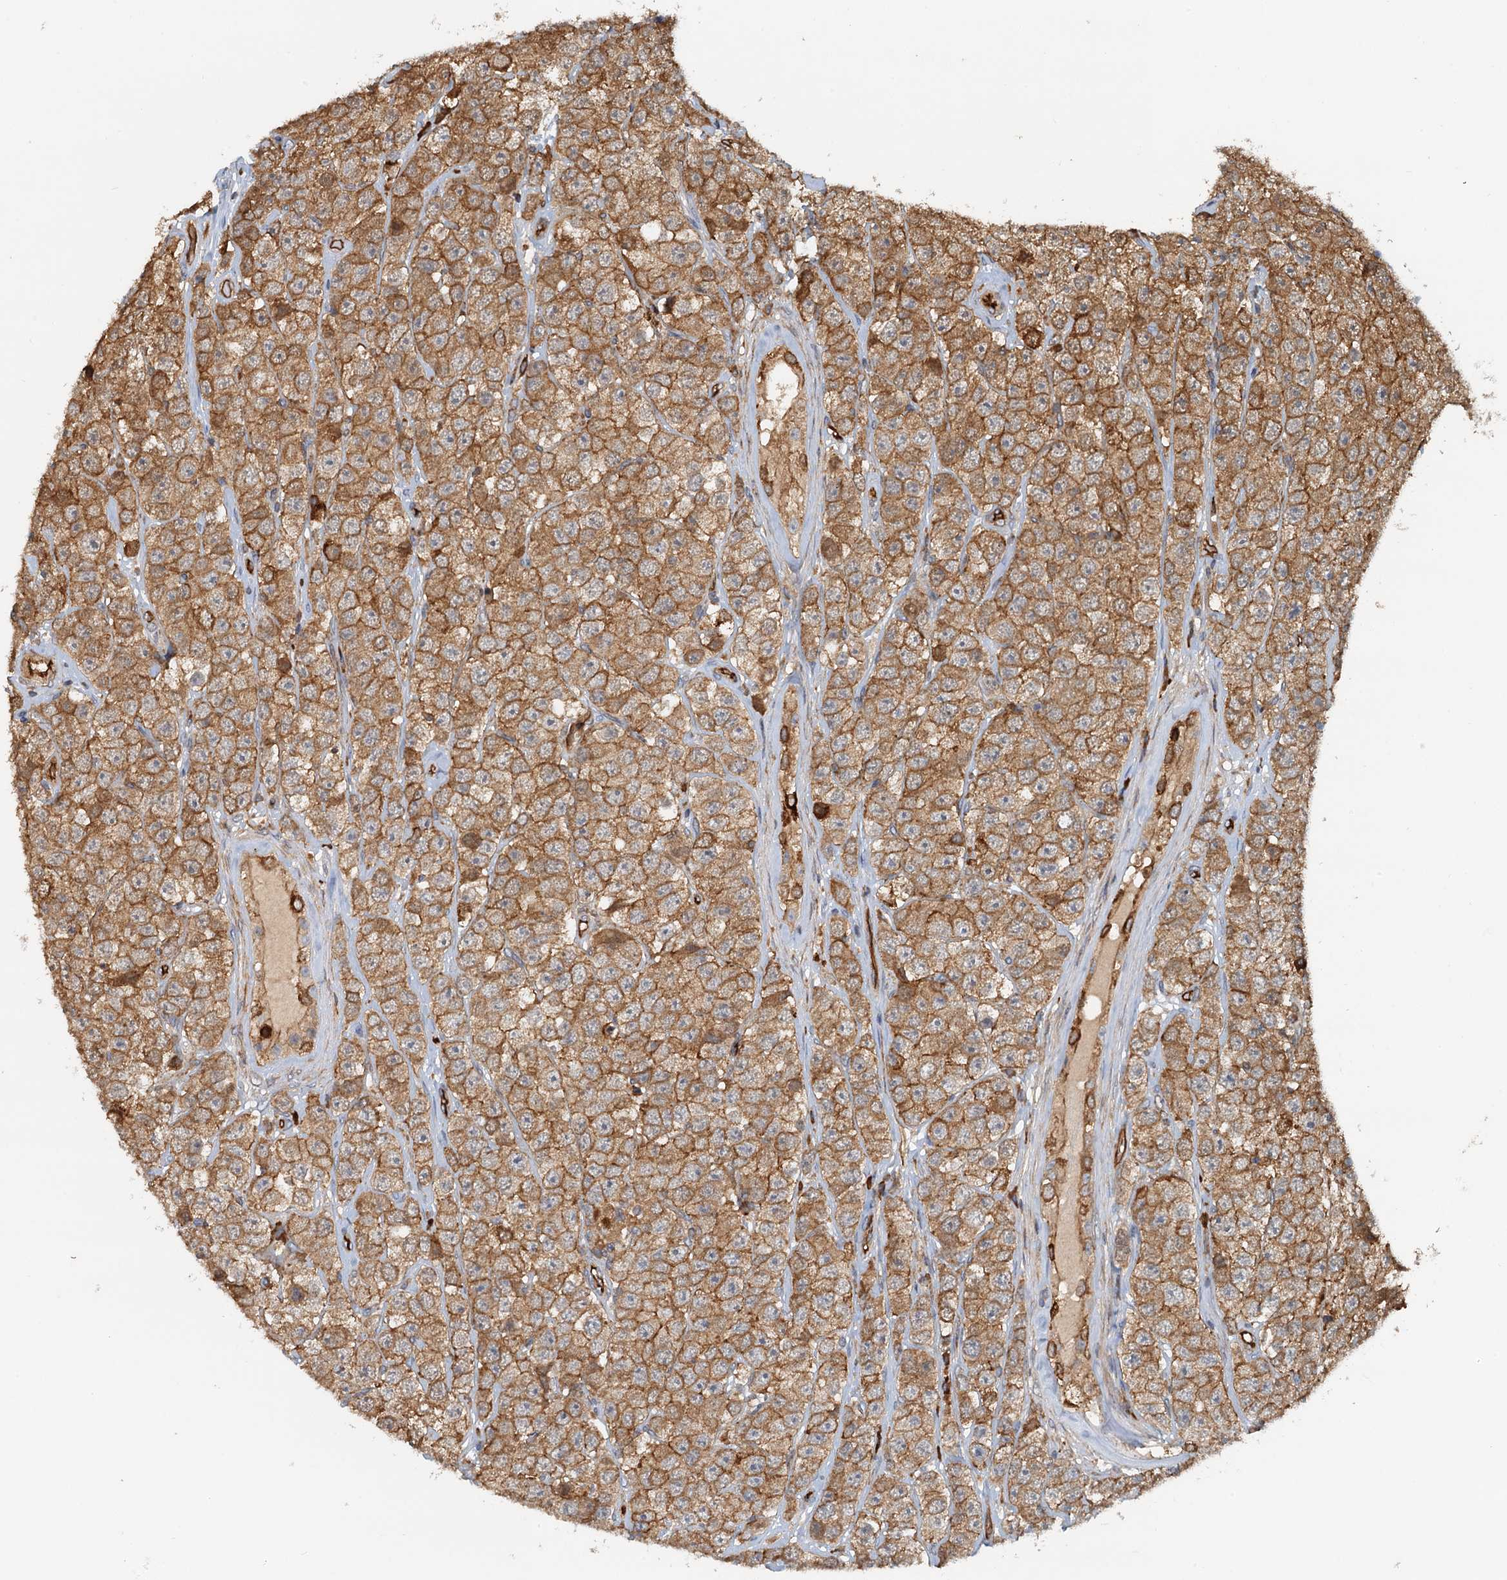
{"staining": {"intensity": "moderate", "quantity": ">75%", "location": "cytoplasmic/membranous"}, "tissue": "testis cancer", "cell_type": "Tumor cells", "image_type": "cancer", "snomed": [{"axis": "morphology", "description": "Seminoma, NOS"}, {"axis": "topography", "description": "Testis"}], "caption": "Testis cancer stained with a brown dye shows moderate cytoplasmic/membranous positive positivity in approximately >75% of tumor cells.", "gene": "NIPAL3", "patient": {"sex": "male", "age": 28}}